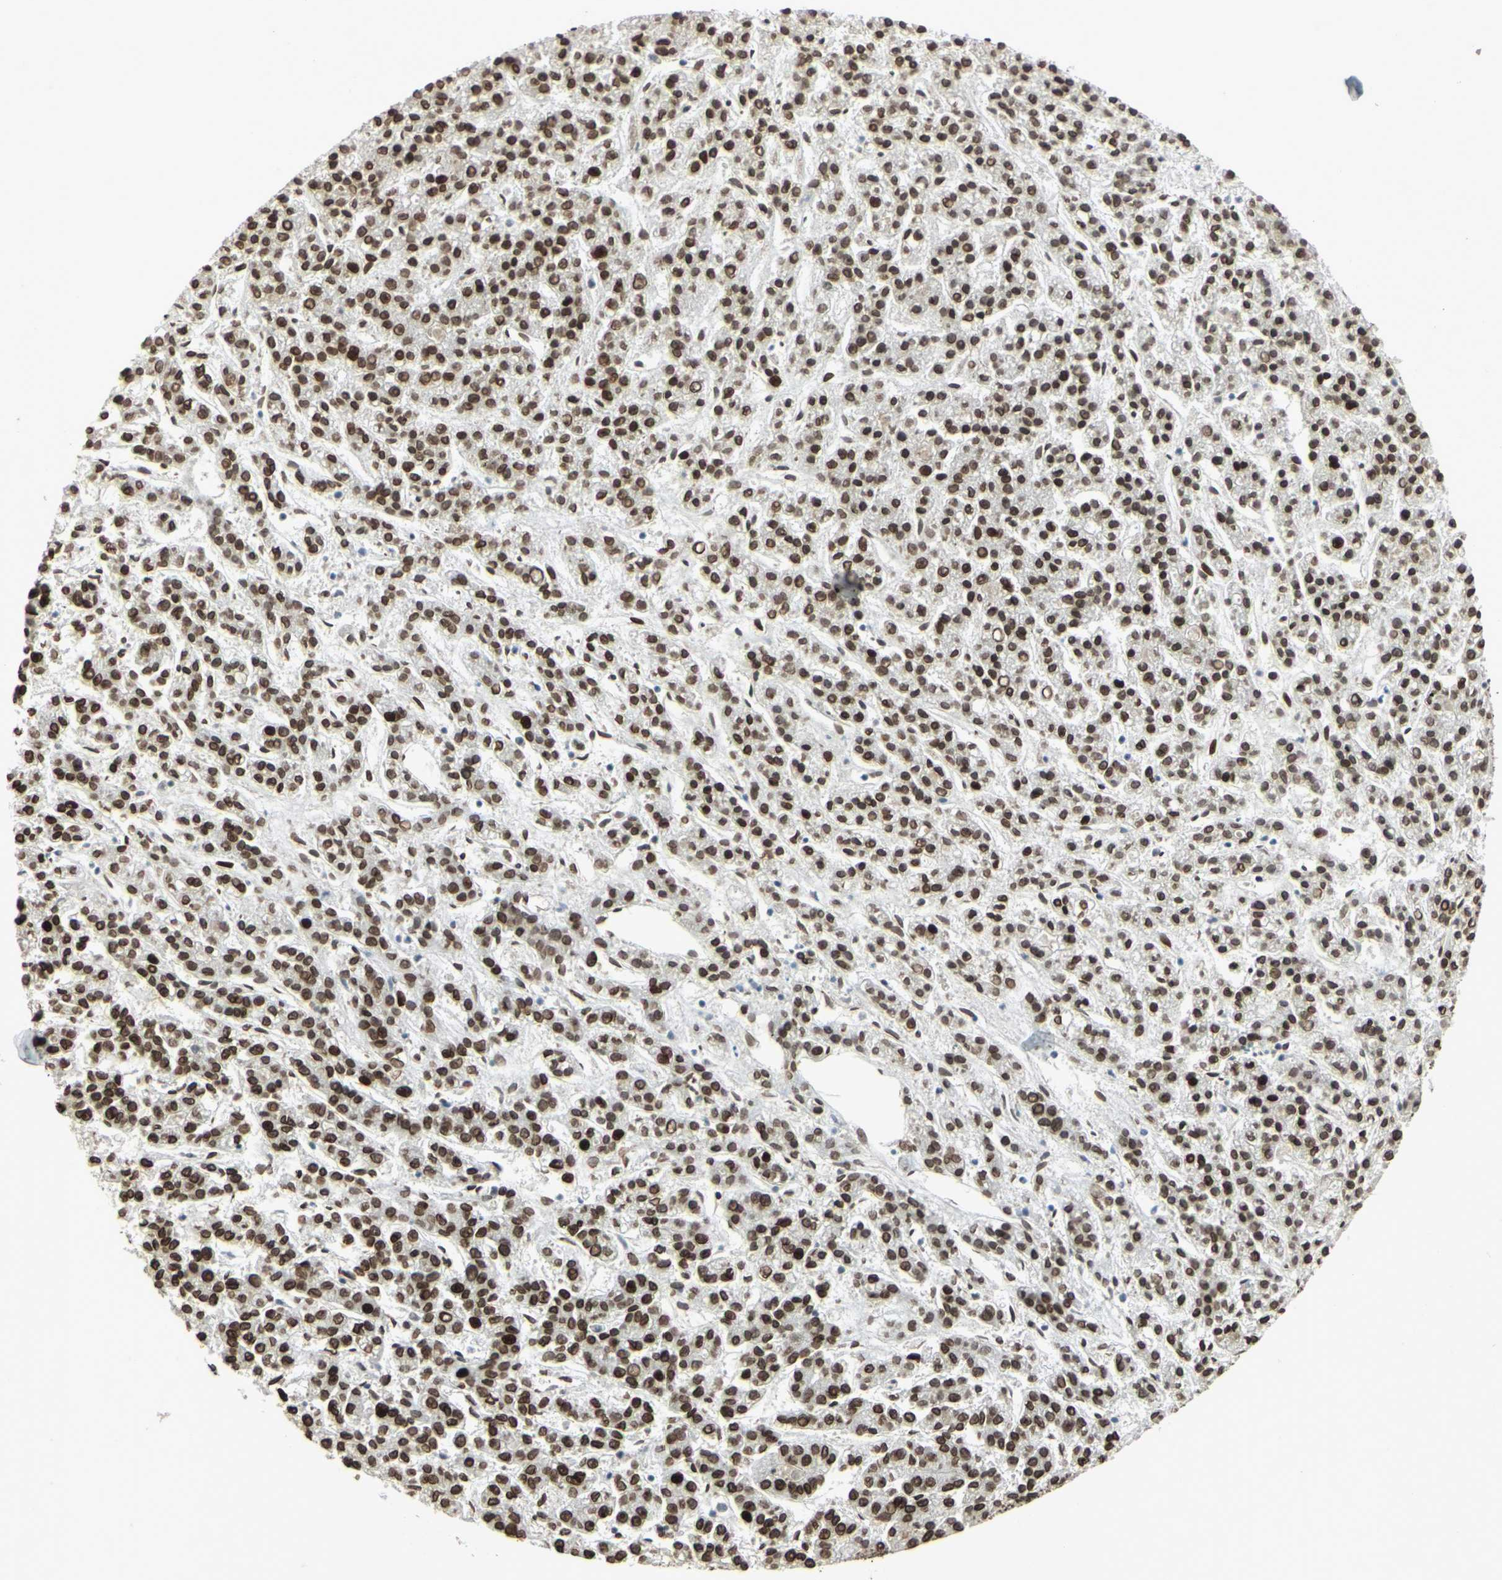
{"staining": {"intensity": "strong", "quantity": ">75%", "location": "nuclear"}, "tissue": "liver cancer", "cell_type": "Tumor cells", "image_type": "cancer", "snomed": [{"axis": "morphology", "description": "Carcinoma, Hepatocellular, NOS"}, {"axis": "topography", "description": "Liver"}], "caption": "Brown immunohistochemical staining in human hepatocellular carcinoma (liver) displays strong nuclear expression in about >75% of tumor cells.", "gene": "ISY1", "patient": {"sex": "male", "age": 70}}